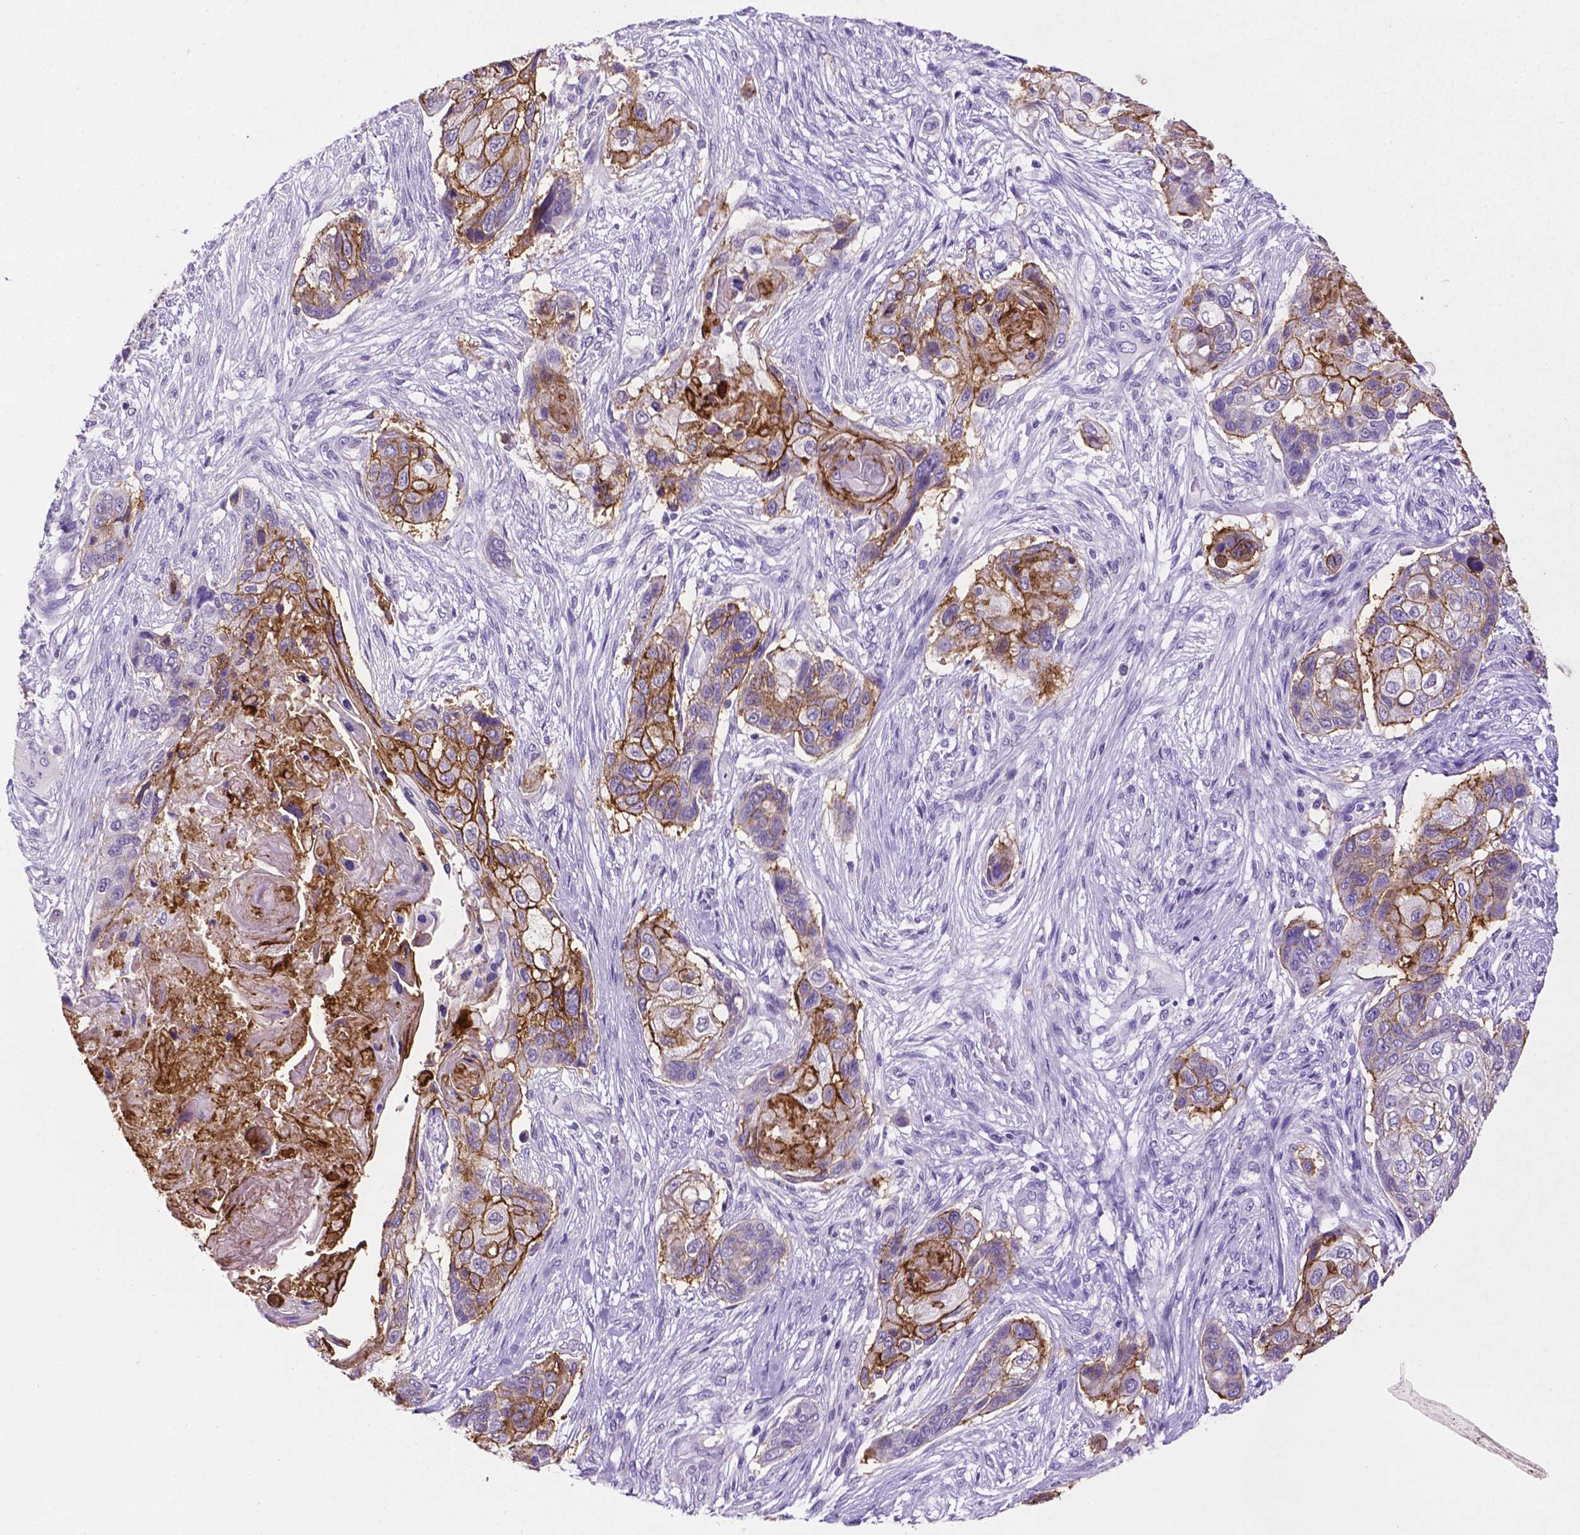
{"staining": {"intensity": "strong", "quantity": "25%-75%", "location": "cytoplasmic/membranous"}, "tissue": "lung cancer", "cell_type": "Tumor cells", "image_type": "cancer", "snomed": [{"axis": "morphology", "description": "Squamous cell carcinoma, NOS"}, {"axis": "topography", "description": "Lung"}], "caption": "Tumor cells display high levels of strong cytoplasmic/membranous expression in approximately 25%-75% of cells in human lung squamous cell carcinoma.", "gene": "TACSTD2", "patient": {"sex": "male", "age": 69}}